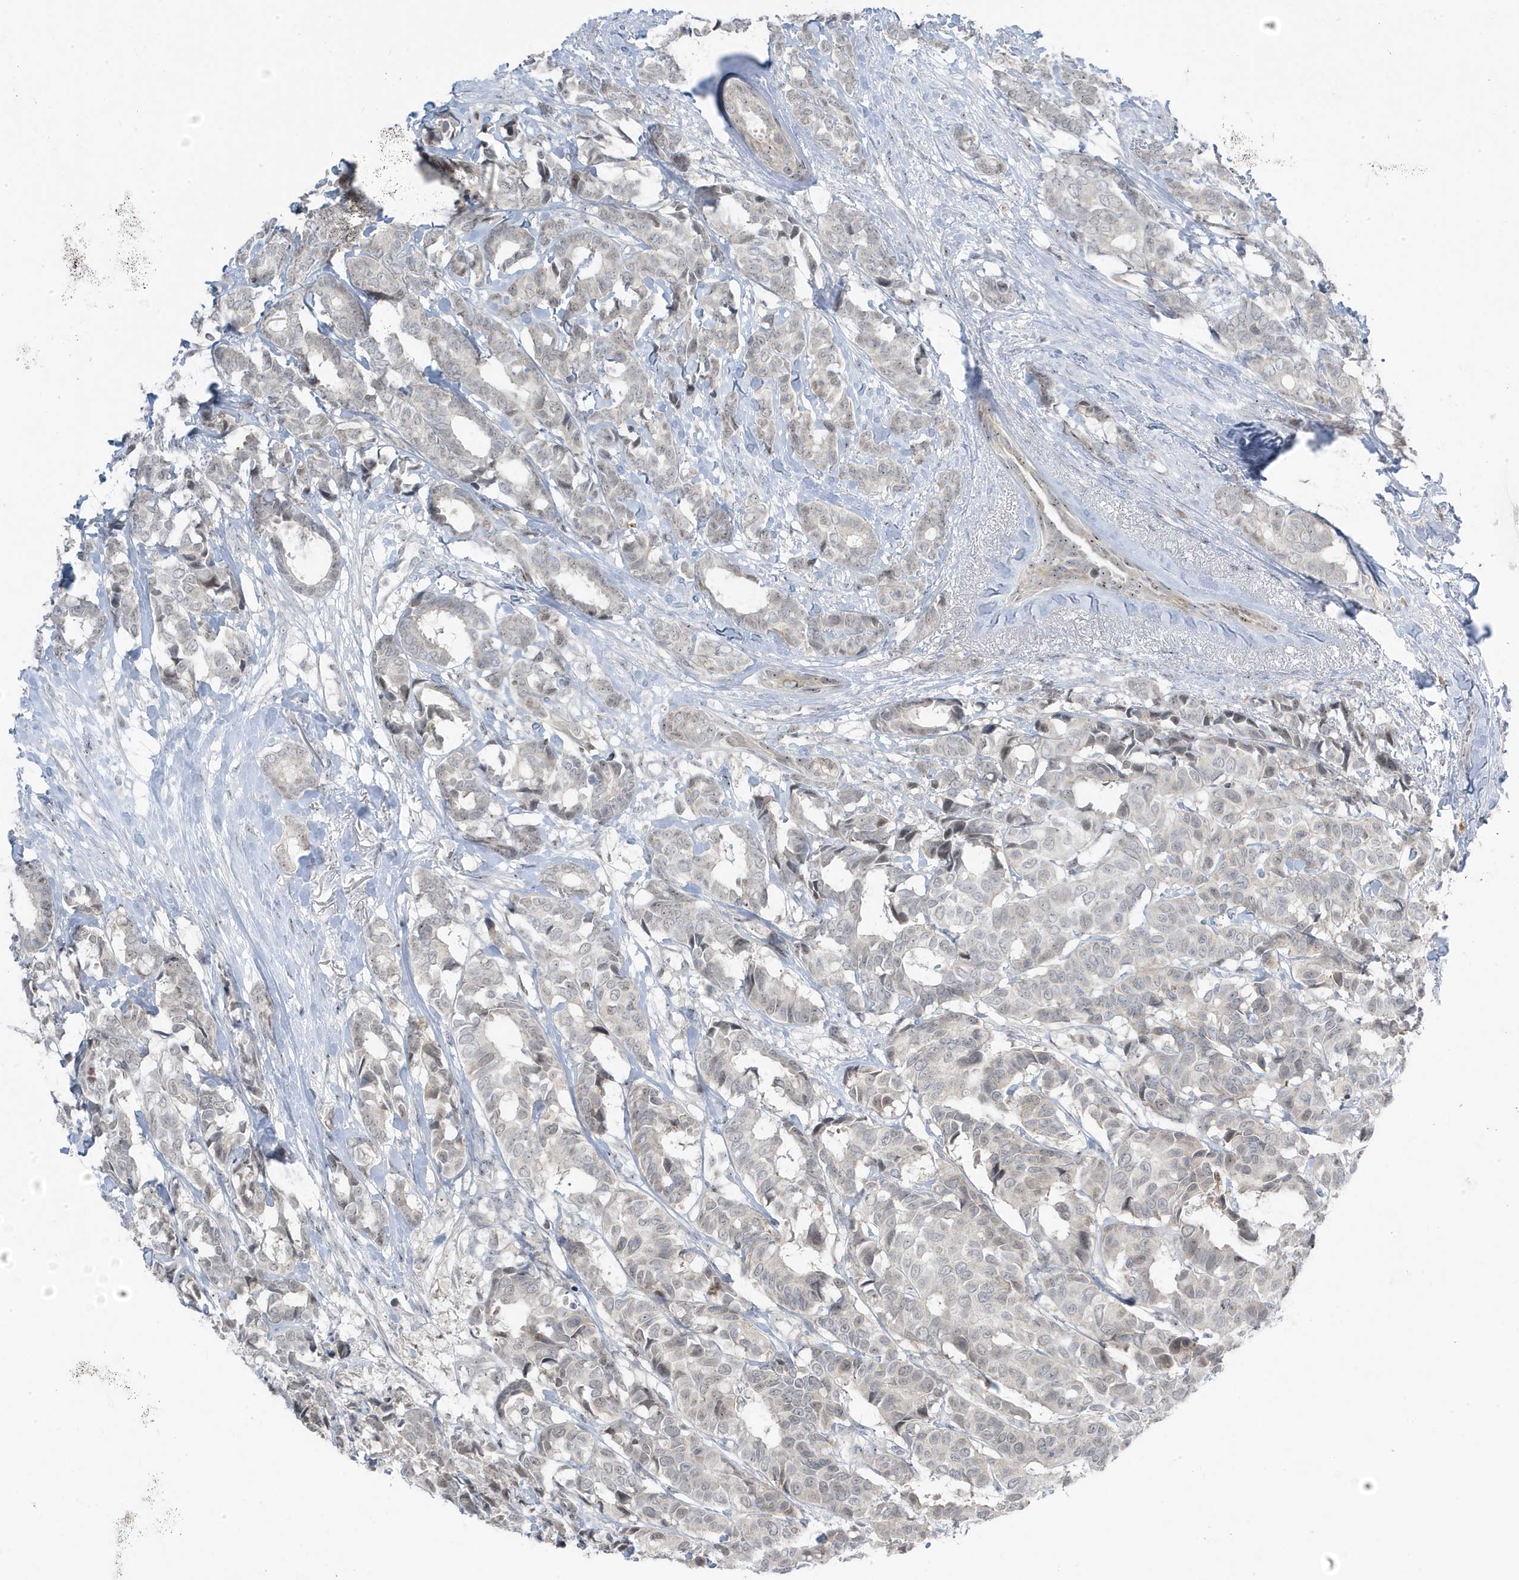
{"staining": {"intensity": "negative", "quantity": "none", "location": "none"}, "tissue": "breast cancer", "cell_type": "Tumor cells", "image_type": "cancer", "snomed": [{"axis": "morphology", "description": "Duct carcinoma"}, {"axis": "topography", "description": "Breast"}], "caption": "Tumor cells show no significant positivity in breast infiltrating ductal carcinoma.", "gene": "TSEN15", "patient": {"sex": "female", "age": 87}}